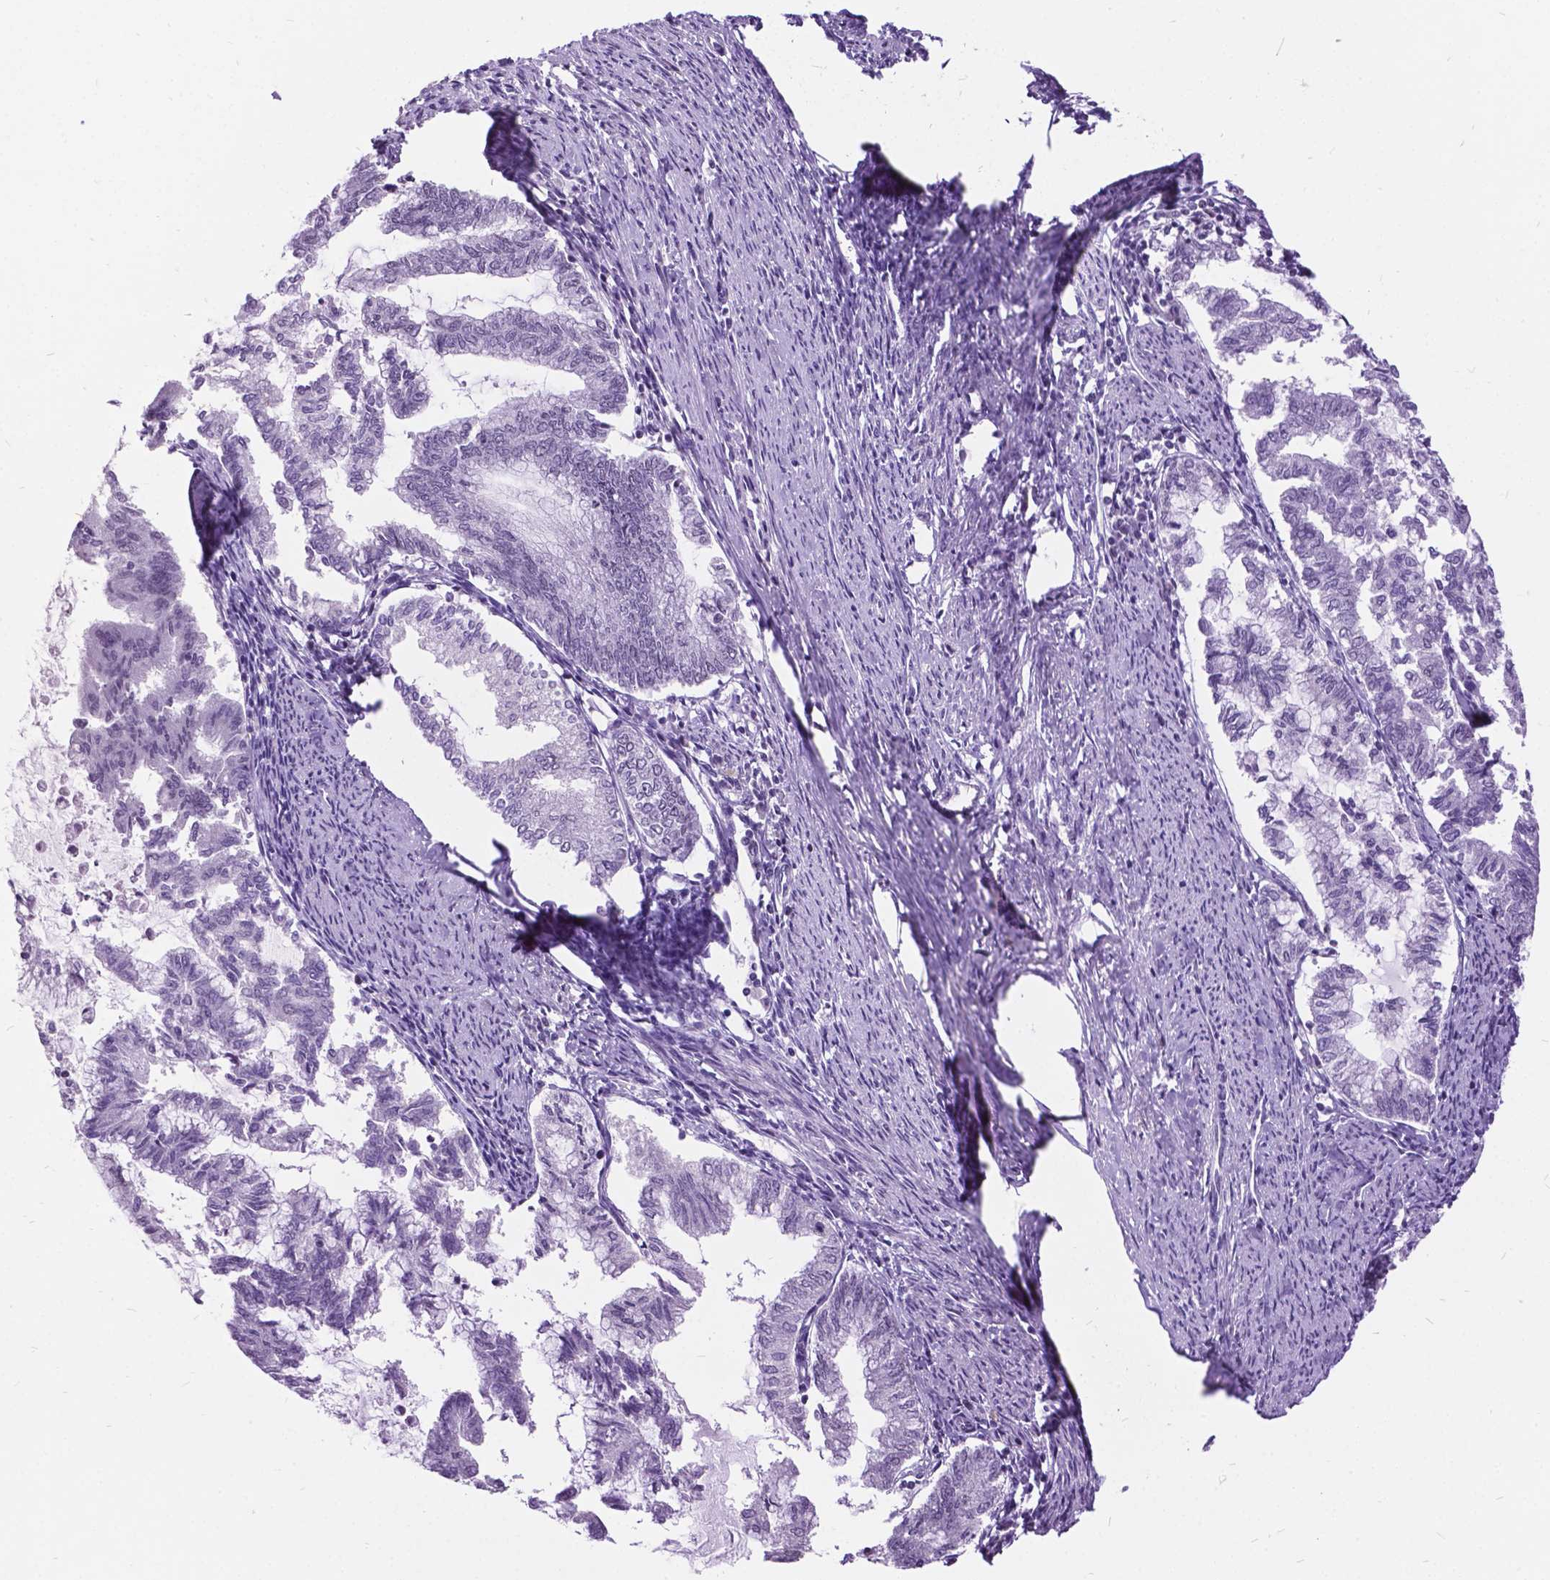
{"staining": {"intensity": "negative", "quantity": "none", "location": "none"}, "tissue": "endometrial cancer", "cell_type": "Tumor cells", "image_type": "cancer", "snomed": [{"axis": "morphology", "description": "Adenocarcinoma, NOS"}, {"axis": "topography", "description": "Endometrium"}], "caption": "An image of human adenocarcinoma (endometrial) is negative for staining in tumor cells.", "gene": "DPF3", "patient": {"sex": "female", "age": 79}}